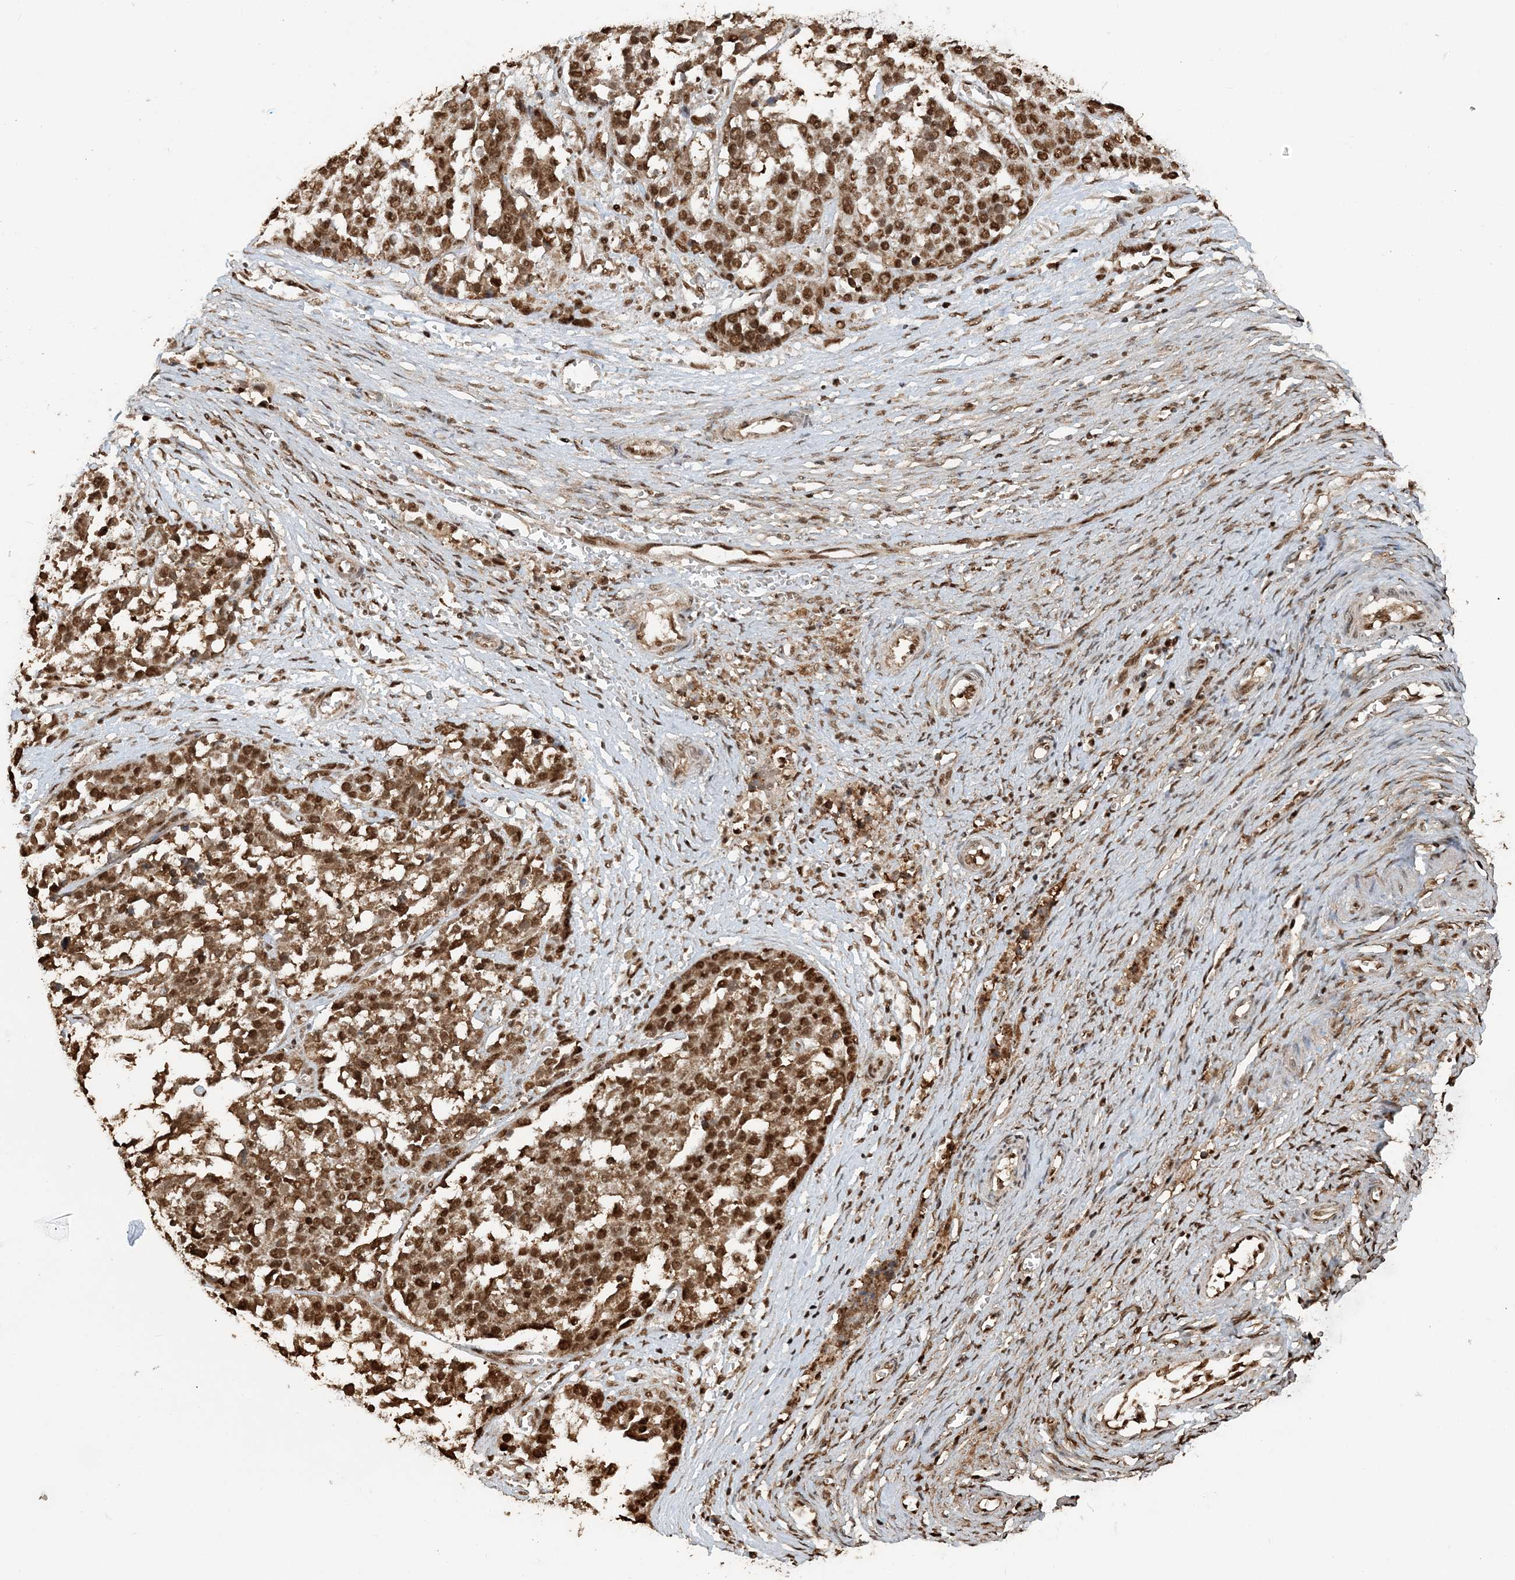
{"staining": {"intensity": "moderate", "quantity": ">75%", "location": "cytoplasmic/membranous,nuclear"}, "tissue": "ovarian cancer", "cell_type": "Tumor cells", "image_type": "cancer", "snomed": [{"axis": "morphology", "description": "Cystadenocarcinoma, serous, NOS"}, {"axis": "topography", "description": "Ovary"}], "caption": "Human ovarian serous cystadenocarcinoma stained for a protein (brown) exhibits moderate cytoplasmic/membranous and nuclear positive staining in approximately >75% of tumor cells.", "gene": "ARHGAP35", "patient": {"sex": "female", "age": 44}}